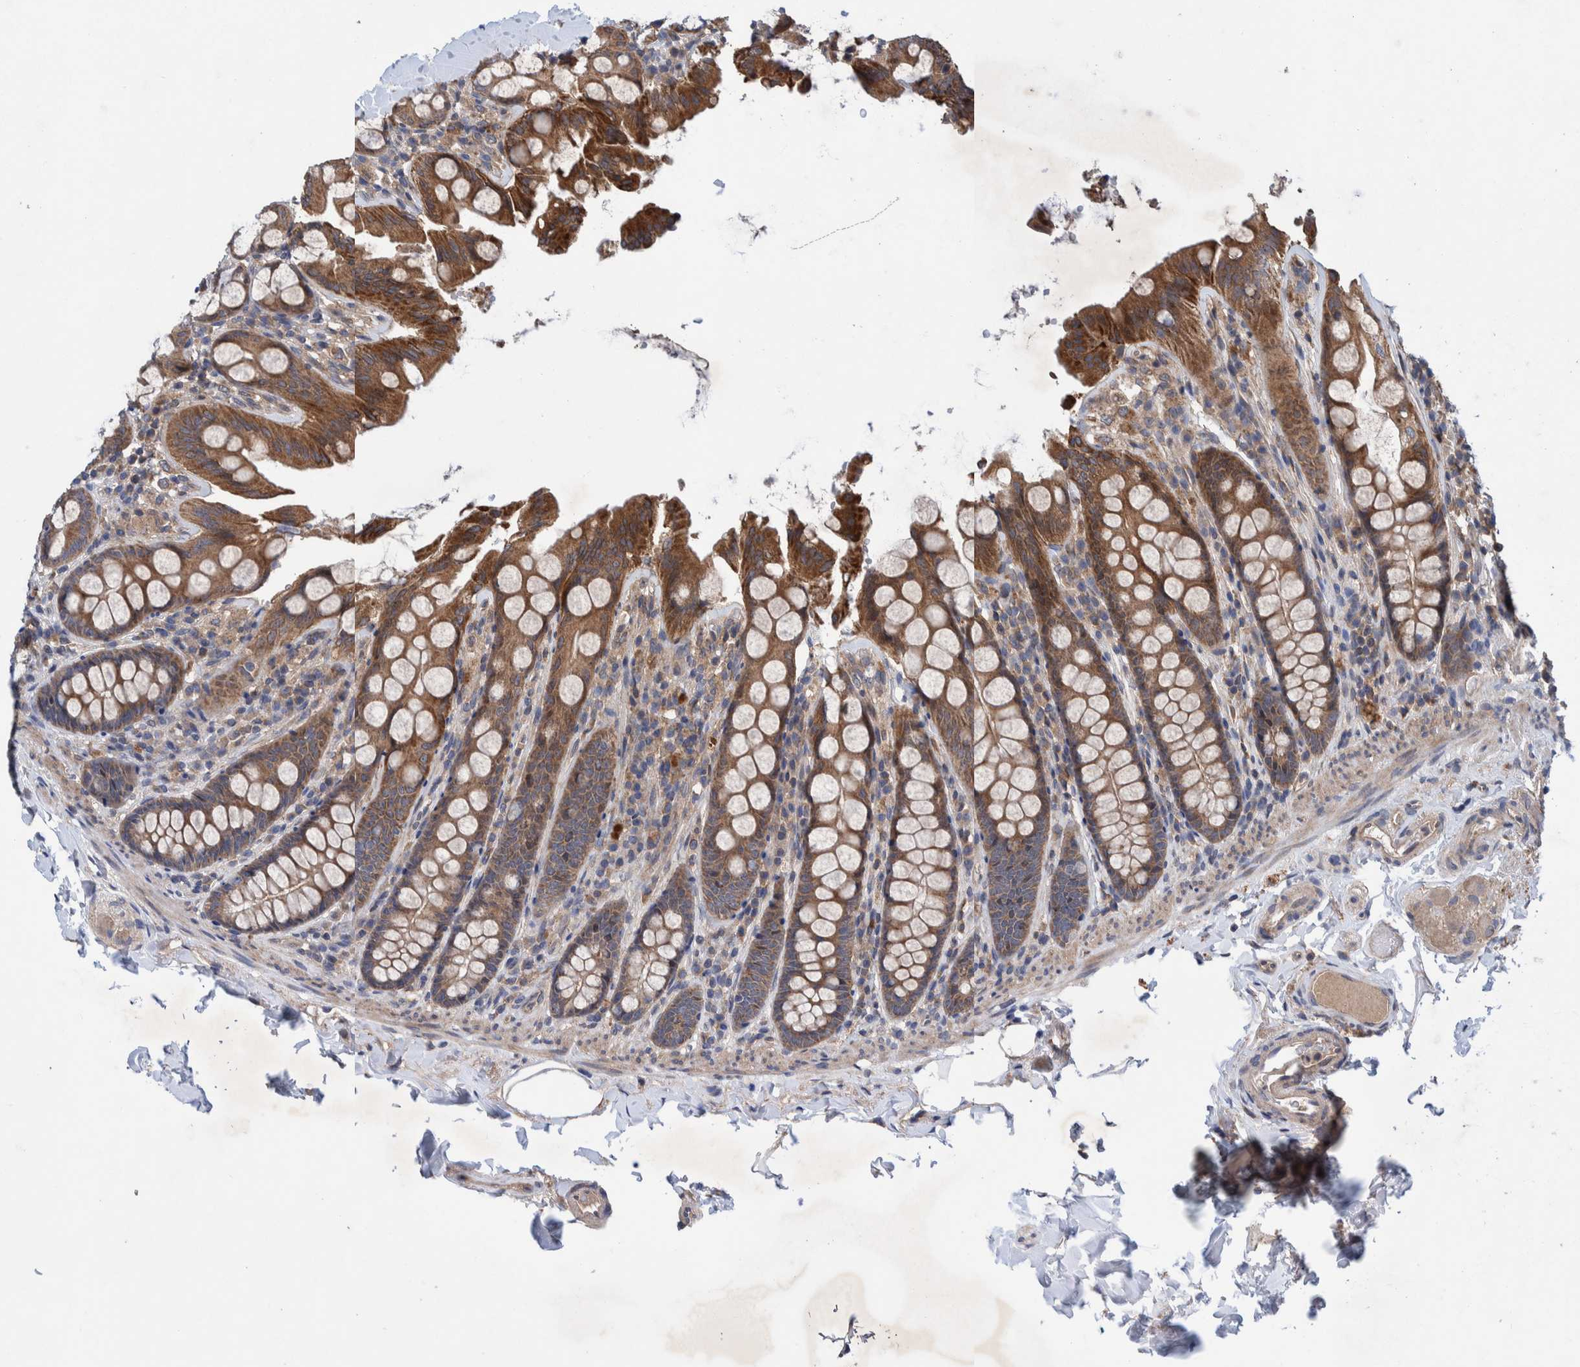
{"staining": {"intensity": "moderate", "quantity": ">75%", "location": "cytoplasmic/membranous"}, "tissue": "colon", "cell_type": "Endothelial cells", "image_type": "normal", "snomed": [{"axis": "morphology", "description": "Normal tissue, NOS"}, {"axis": "topography", "description": "Colon"}, {"axis": "topography", "description": "Peripheral nerve tissue"}], "caption": "Moderate cytoplasmic/membranous expression for a protein is seen in approximately >75% of endothelial cells of normal colon using immunohistochemistry (IHC).", "gene": "PIK3R6", "patient": {"sex": "female", "age": 61}}